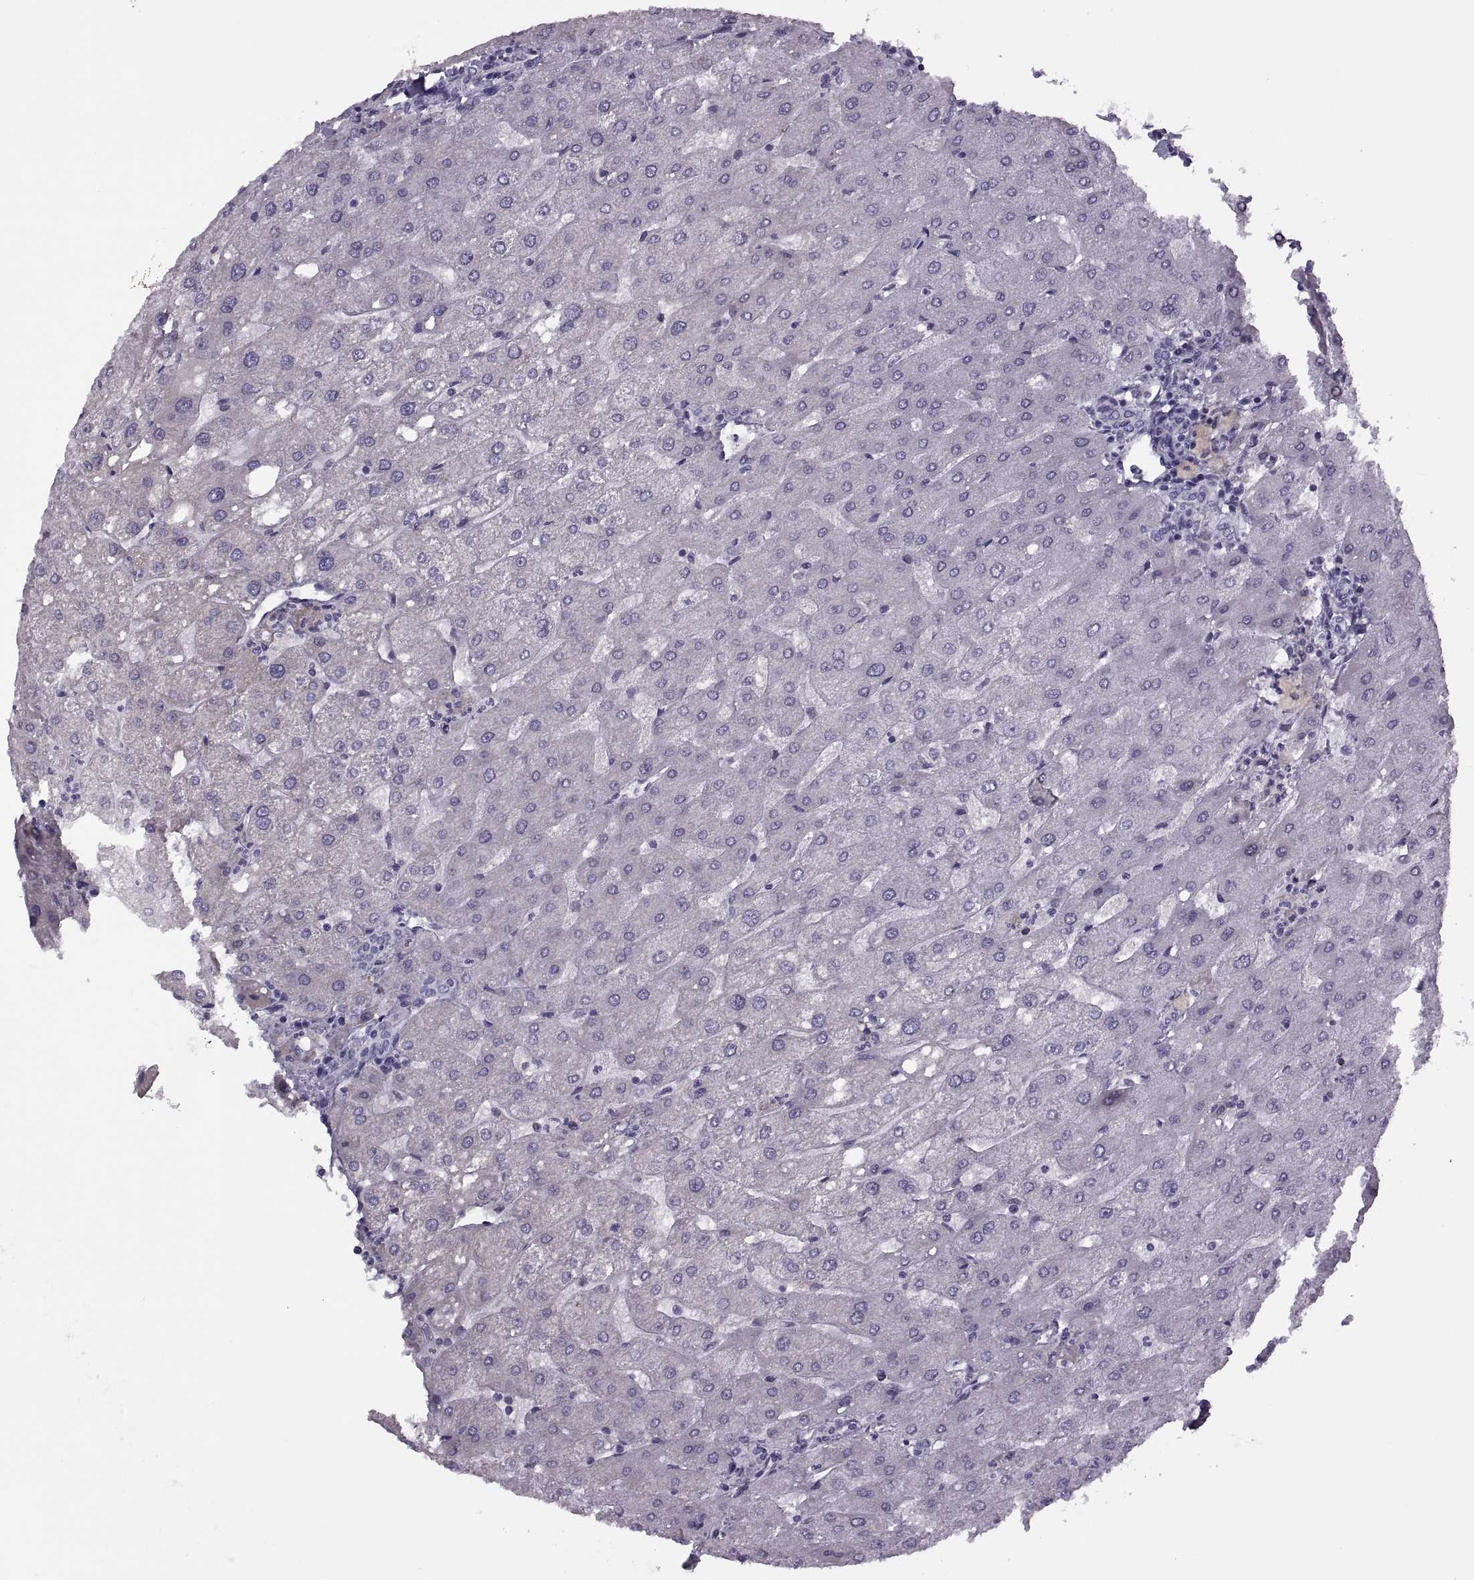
{"staining": {"intensity": "negative", "quantity": "none", "location": "none"}, "tissue": "liver", "cell_type": "Cholangiocytes", "image_type": "normal", "snomed": [{"axis": "morphology", "description": "Normal tissue, NOS"}, {"axis": "topography", "description": "Liver"}], "caption": "DAB (3,3'-diaminobenzidine) immunohistochemical staining of unremarkable liver reveals no significant staining in cholangiocytes.", "gene": "RIPK4", "patient": {"sex": "male", "age": 67}}